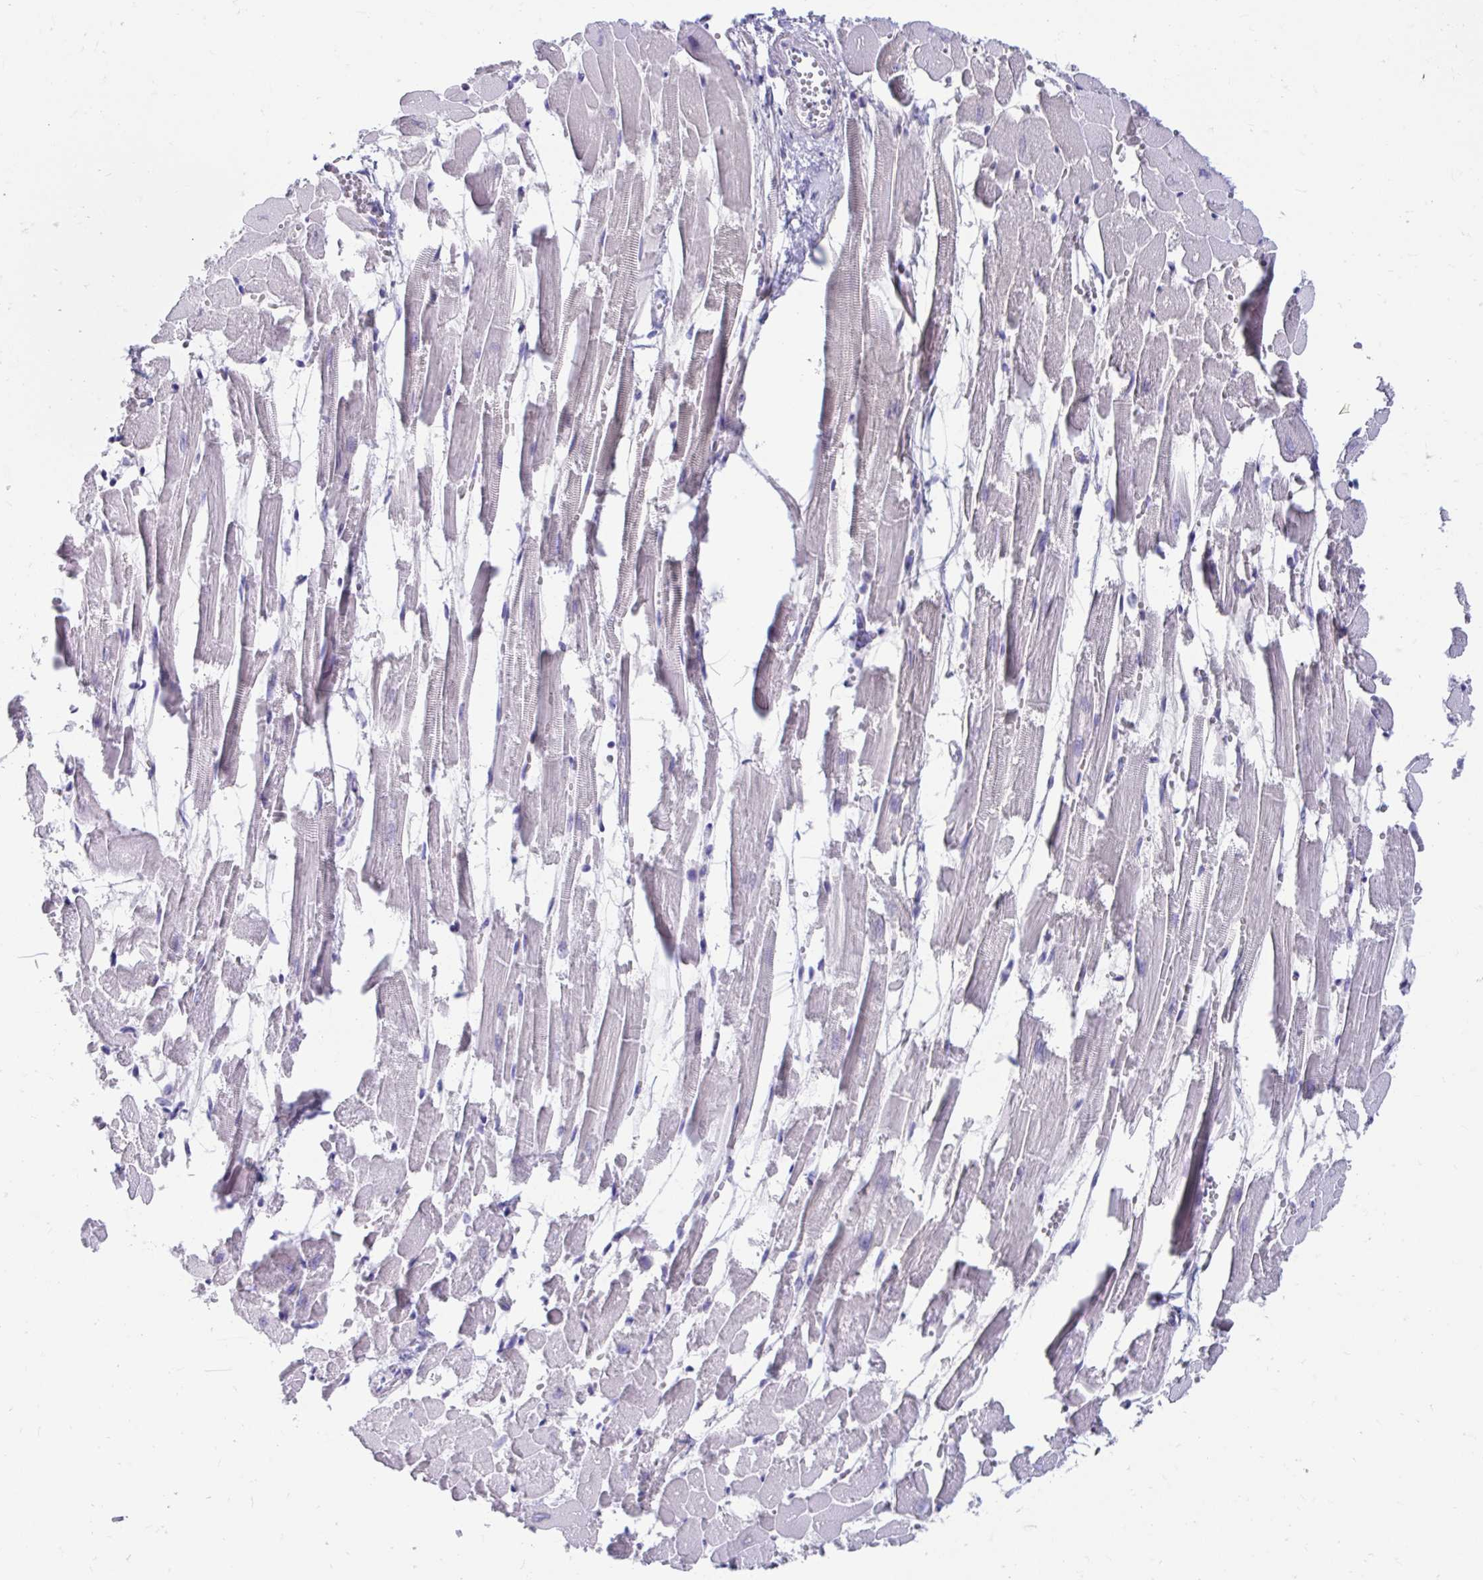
{"staining": {"intensity": "negative", "quantity": "none", "location": "none"}, "tissue": "heart muscle", "cell_type": "Cardiomyocytes", "image_type": "normal", "snomed": [{"axis": "morphology", "description": "Normal tissue, NOS"}, {"axis": "topography", "description": "Heart"}], "caption": "IHC of unremarkable human heart muscle shows no expression in cardiomyocytes. The staining is performed using DAB brown chromogen with nuclei counter-stained in using hematoxylin.", "gene": "SMIM9", "patient": {"sex": "female", "age": 52}}